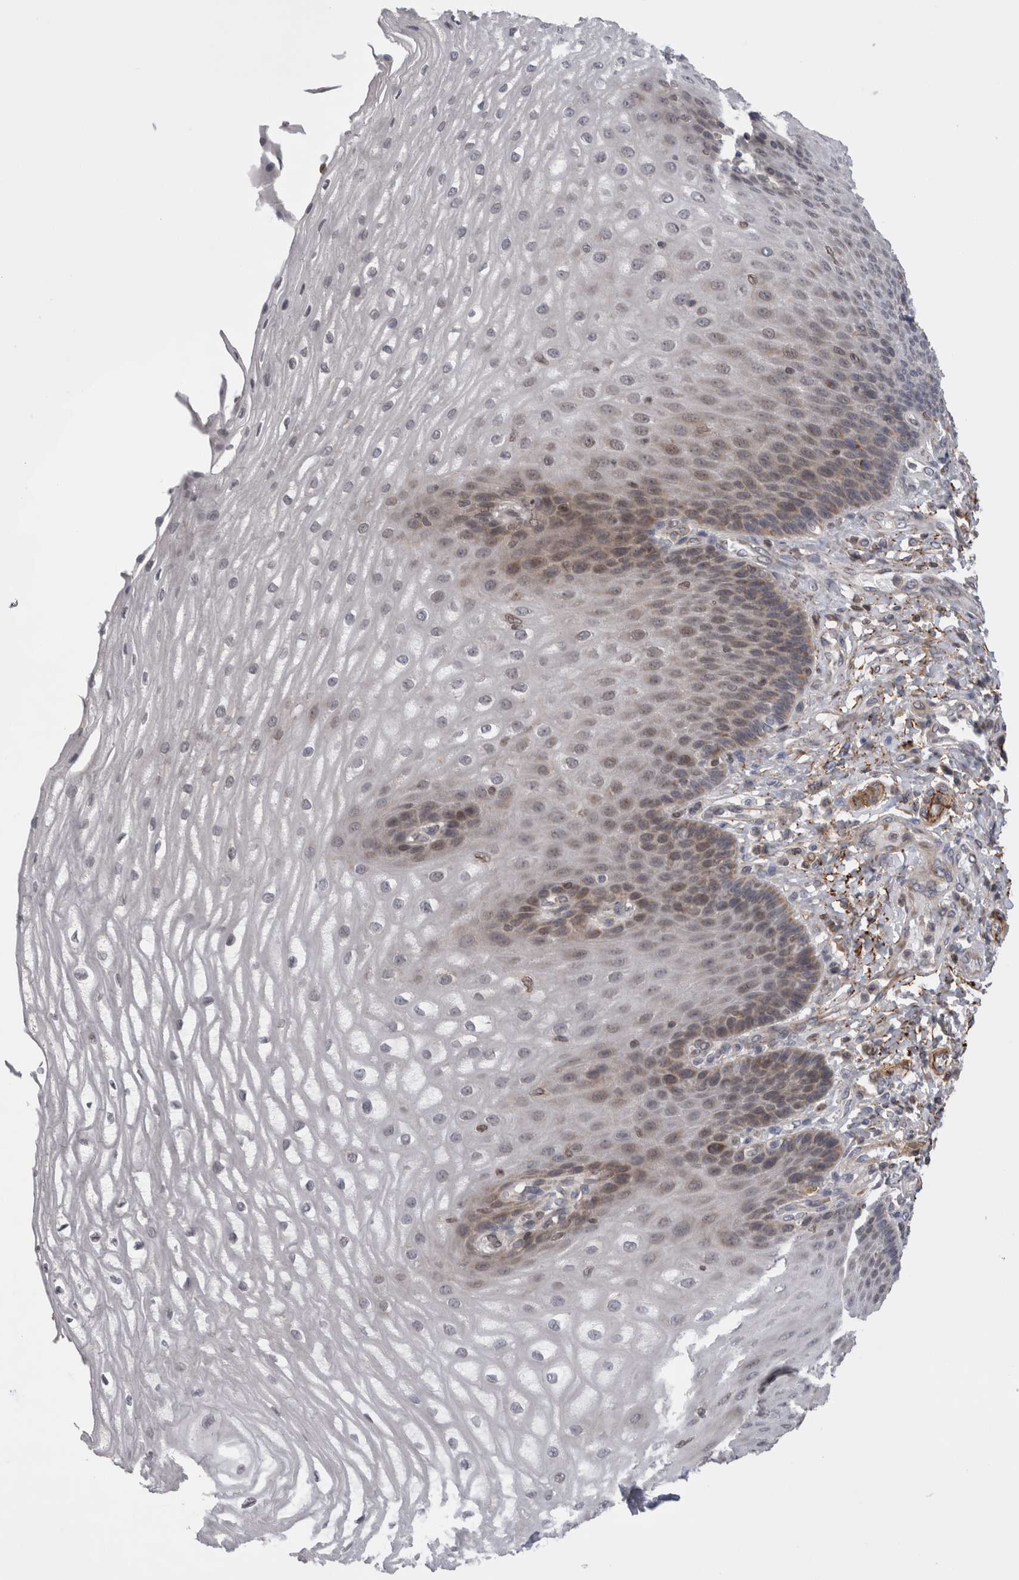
{"staining": {"intensity": "weak", "quantity": "25%-75%", "location": "cytoplasmic/membranous"}, "tissue": "esophagus", "cell_type": "Squamous epithelial cells", "image_type": "normal", "snomed": [{"axis": "morphology", "description": "Normal tissue, NOS"}, {"axis": "topography", "description": "Esophagus"}], "caption": "This is a photomicrograph of IHC staining of unremarkable esophagus, which shows weak staining in the cytoplasmic/membranous of squamous epithelial cells.", "gene": "DARS2", "patient": {"sex": "male", "age": 54}}